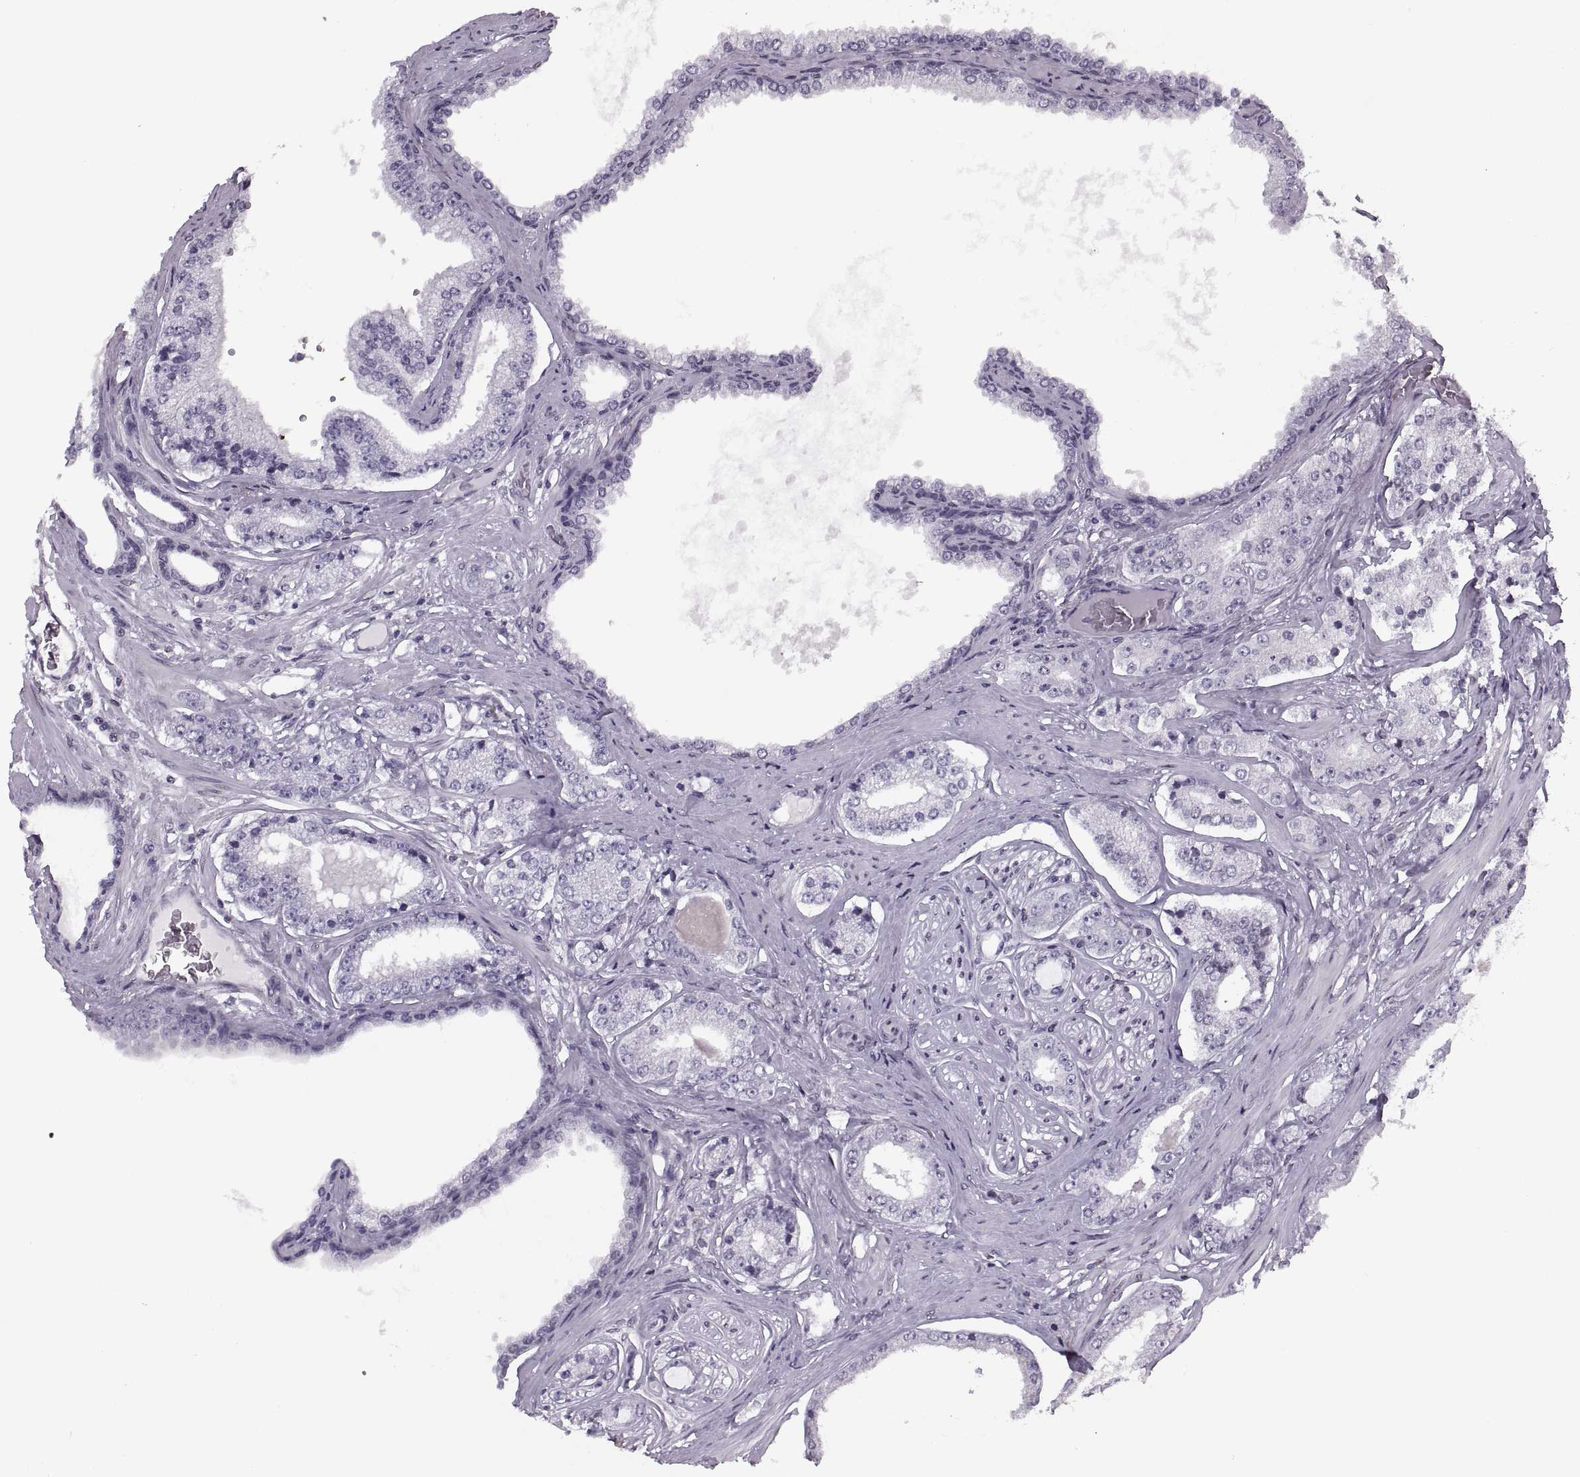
{"staining": {"intensity": "negative", "quantity": "none", "location": "none"}, "tissue": "prostate cancer", "cell_type": "Tumor cells", "image_type": "cancer", "snomed": [{"axis": "morphology", "description": "Adenocarcinoma, NOS"}, {"axis": "topography", "description": "Prostate"}], "caption": "There is no significant positivity in tumor cells of prostate adenocarcinoma.", "gene": "H1-8", "patient": {"sex": "male", "age": 64}}